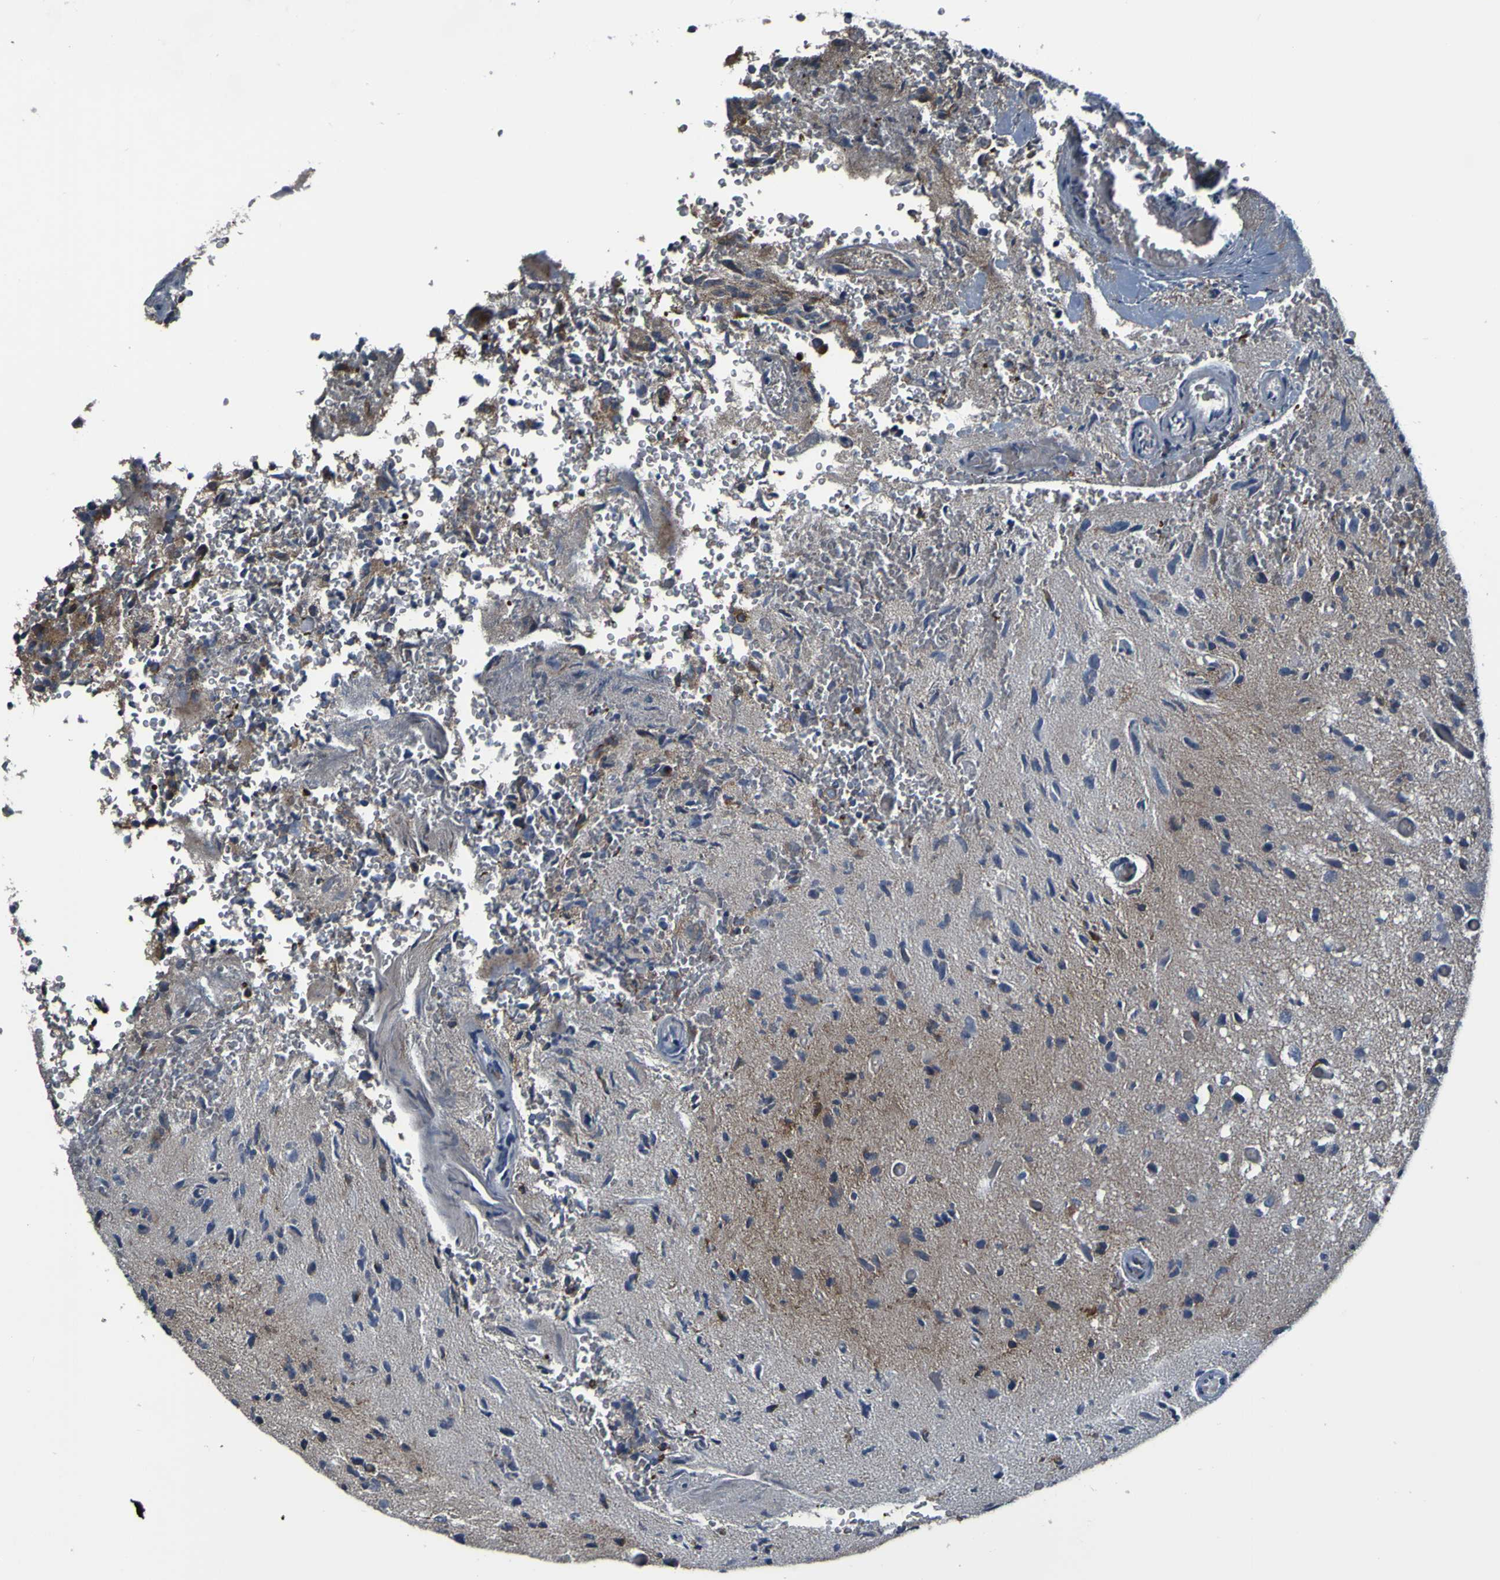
{"staining": {"intensity": "negative", "quantity": "none", "location": "none"}, "tissue": "glioma", "cell_type": "Tumor cells", "image_type": "cancer", "snomed": [{"axis": "morphology", "description": "Glioma, malignant, High grade"}, {"axis": "topography", "description": "pancreas cauda"}], "caption": "Immunohistochemistry (IHC) of human malignant glioma (high-grade) shows no expression in tumor cells.", "gene": "GRAMD1A", "patient": {"sex": "male", "age": 60}}